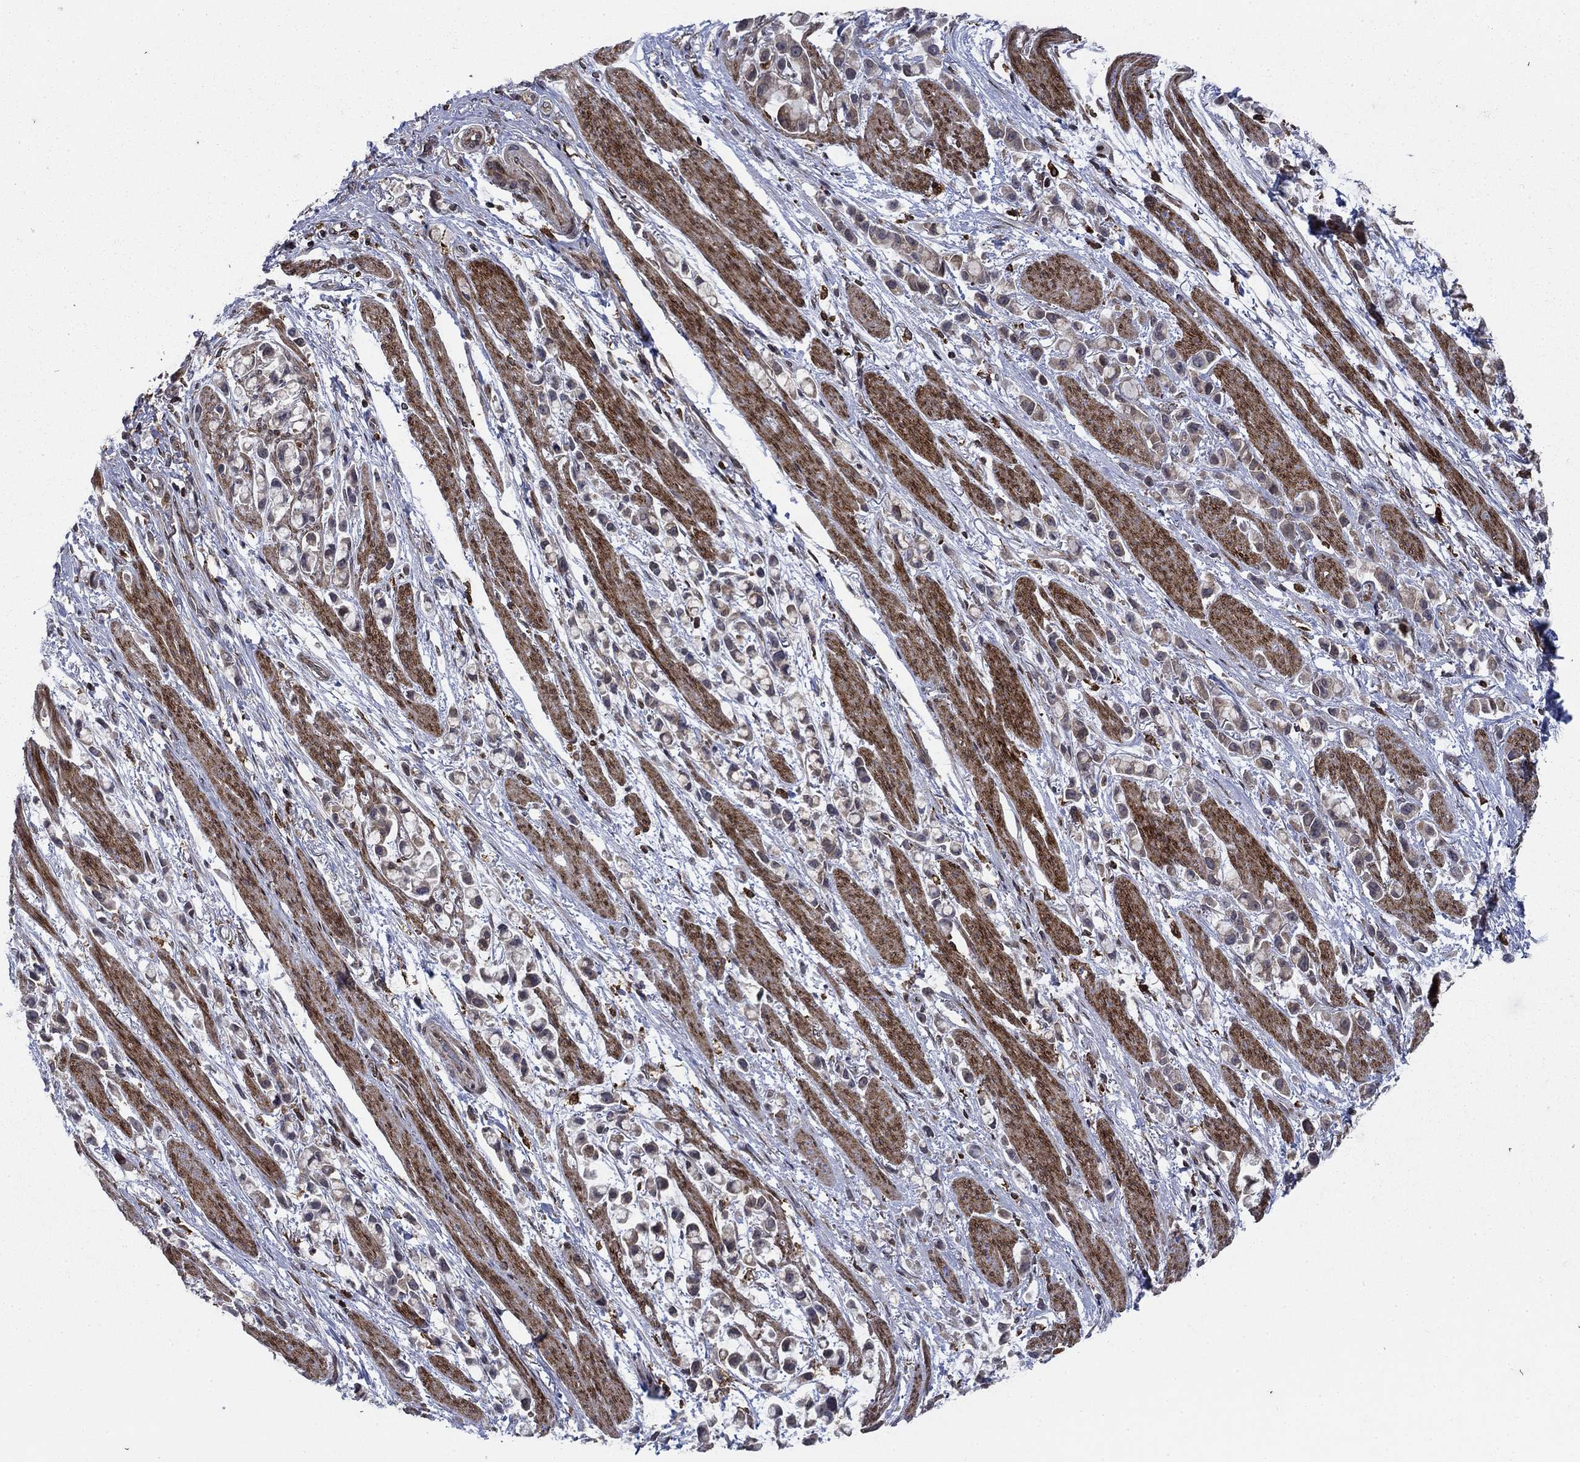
{"staining": {"intensity": "weak", "quantity": "25%-75%", "location": "cytoplasmic/membranous"}, "tissue": "stomach cancer", "cell_type": "Tumor cells", "image_type": "cancer", "snomed": [{"axis": "morphology", "description": "Adenocarcinoma, NOS"}, {"axis": "topography", "description": "Stomach"}], "caption": "Immunohistochemical staining of human stomach cancer displays weak cytoplasmic/membranous protein staining in about 25%-75% of tumor cells.", "gene": "DHRS7", "patient": {"sex": "female", "age": 81}}